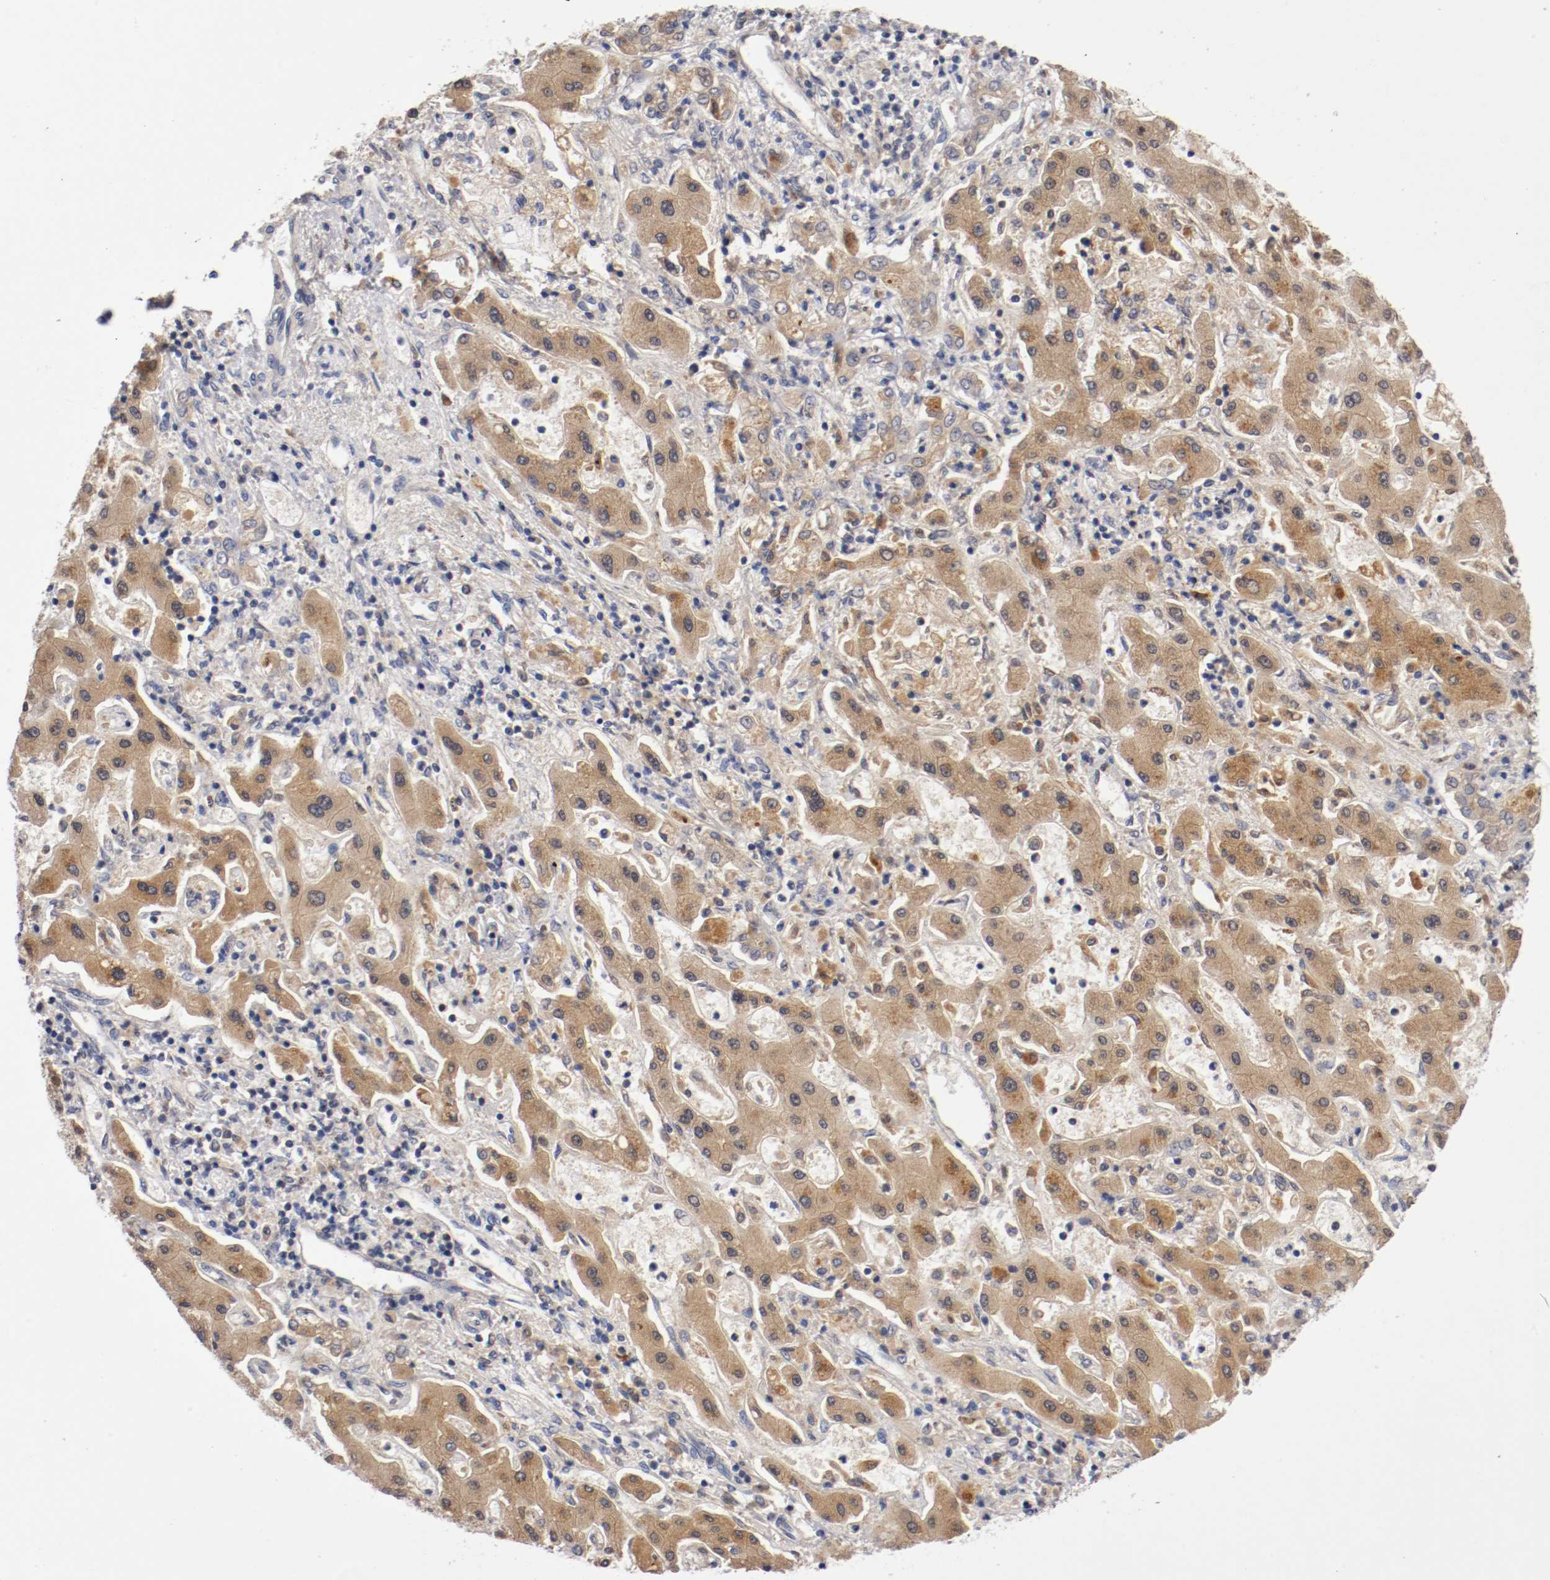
{"staining": {"intensity": "moderate", "quantity": ">75%", "location": "cytoplasmic/membranous"}, "tissue": "liver cancer", "cell_type": "Tumor cells", "image_type": "cancer", "snomed": [{"axis": "morphology", "description": "Cholangiocarcinoma"}, {"axis": "topography", "description": "Liver"}], "caption": "High-magnification brightfield microscopy of liver cholangiocarcinoma stained with DAB (brown) and counterstained with hematoxylin (blue). tumor cells exhibit moderate cytoplasmic/membranous expression is present in approximately>75% of cells.", "gene": "PCSK6", "patient": {"sex": "male", "age": 50}}